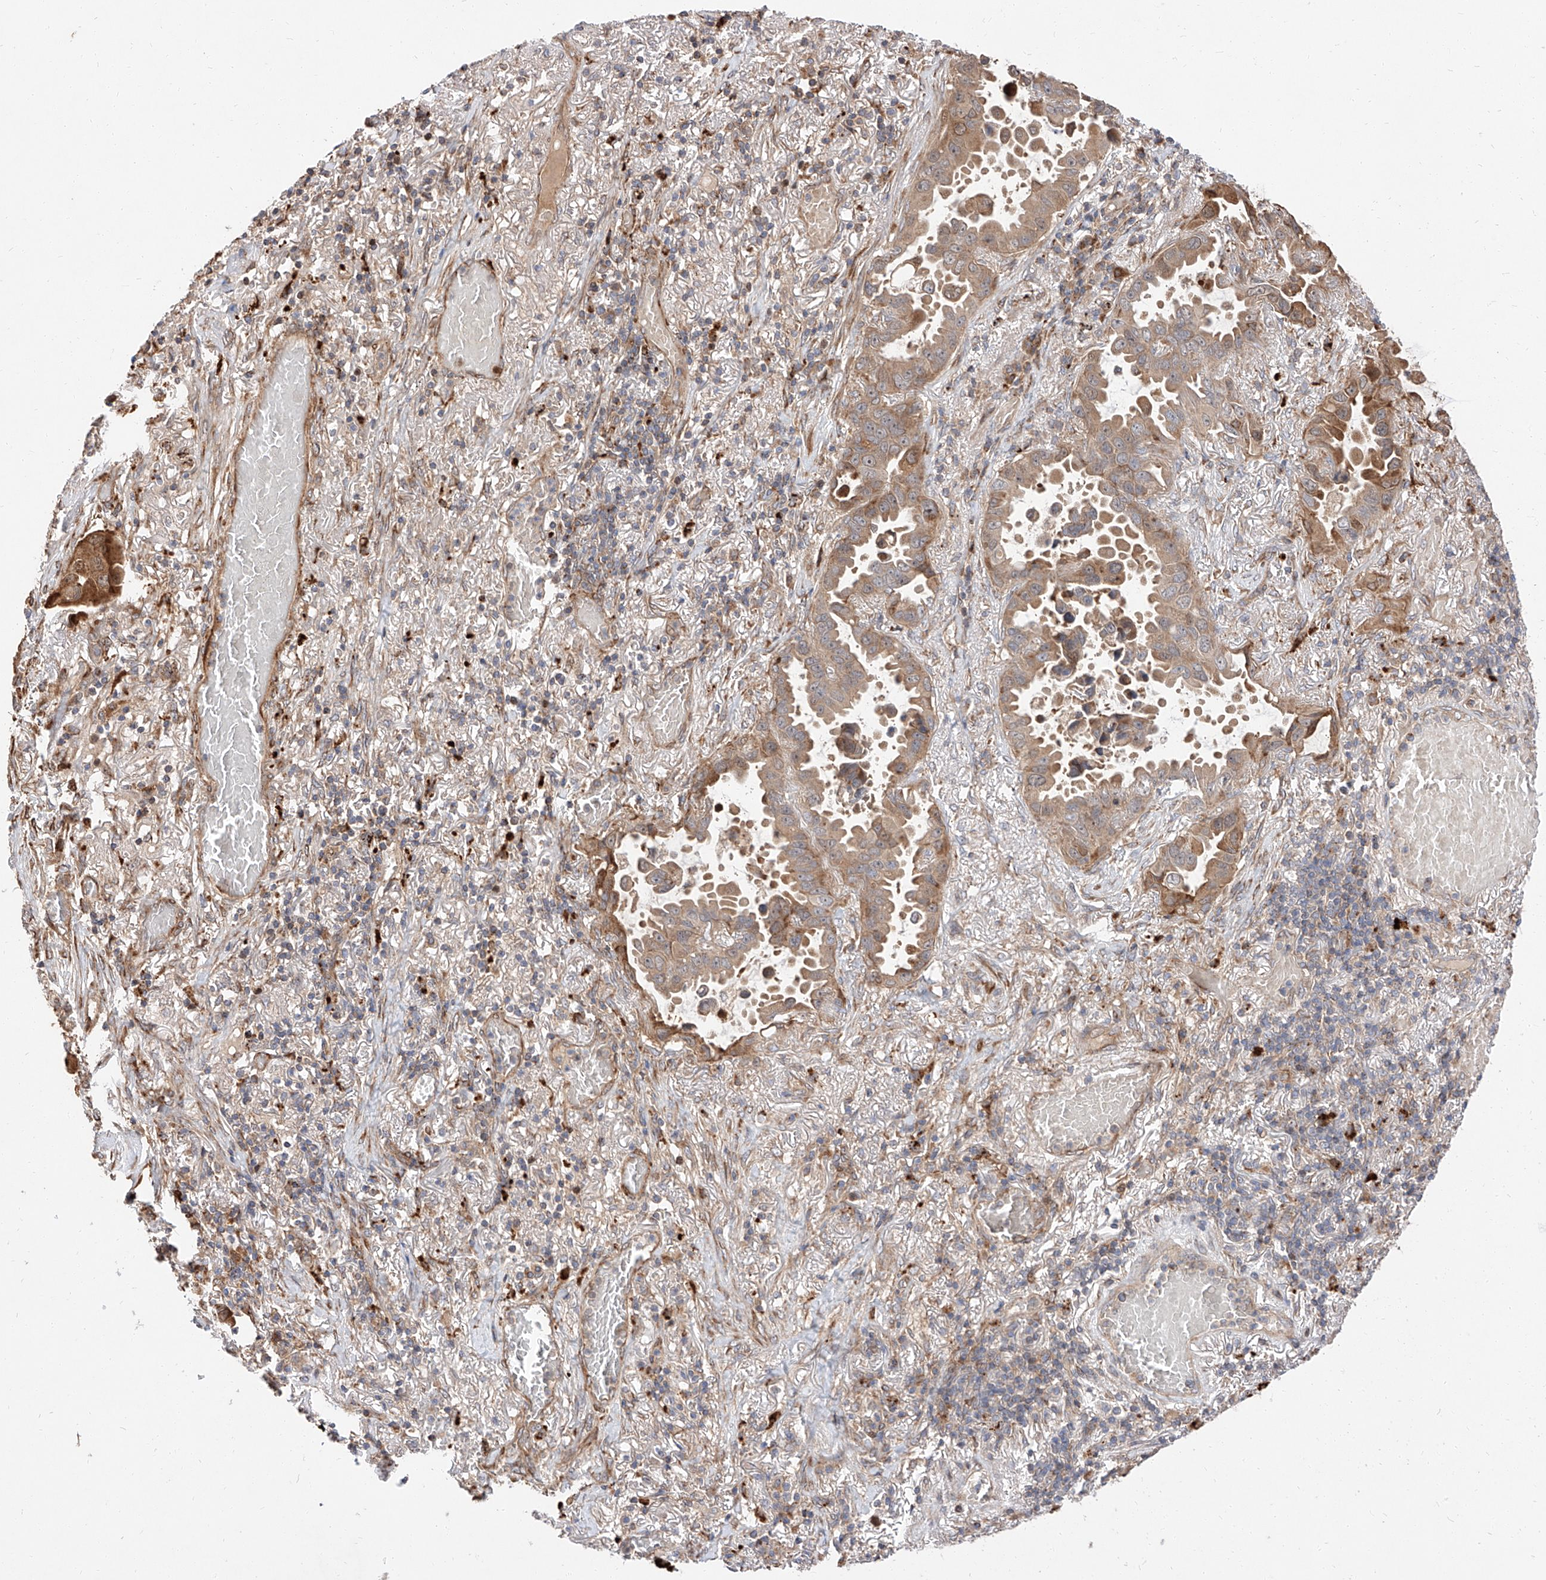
{"staining": {"intensity": "moderate", "quantity": "<25%", "location": "cytoplasmic/membranous"}, "tissue": "lung cancer", "cell_type": "Tumor cells", "image_type": "cancer", "snomed": [{"axis": "morphology", "description": "Adenocarcinoma, NOS"}, {"axis": "topography", "description": "Lung"}], "caption": "A brown stain shows moderate cytoplasmic/membranous expression of a protein in lung cancer tumor cells.", "gene": "DIRAS3", "patient": {"sex": "male", "age": 64}}